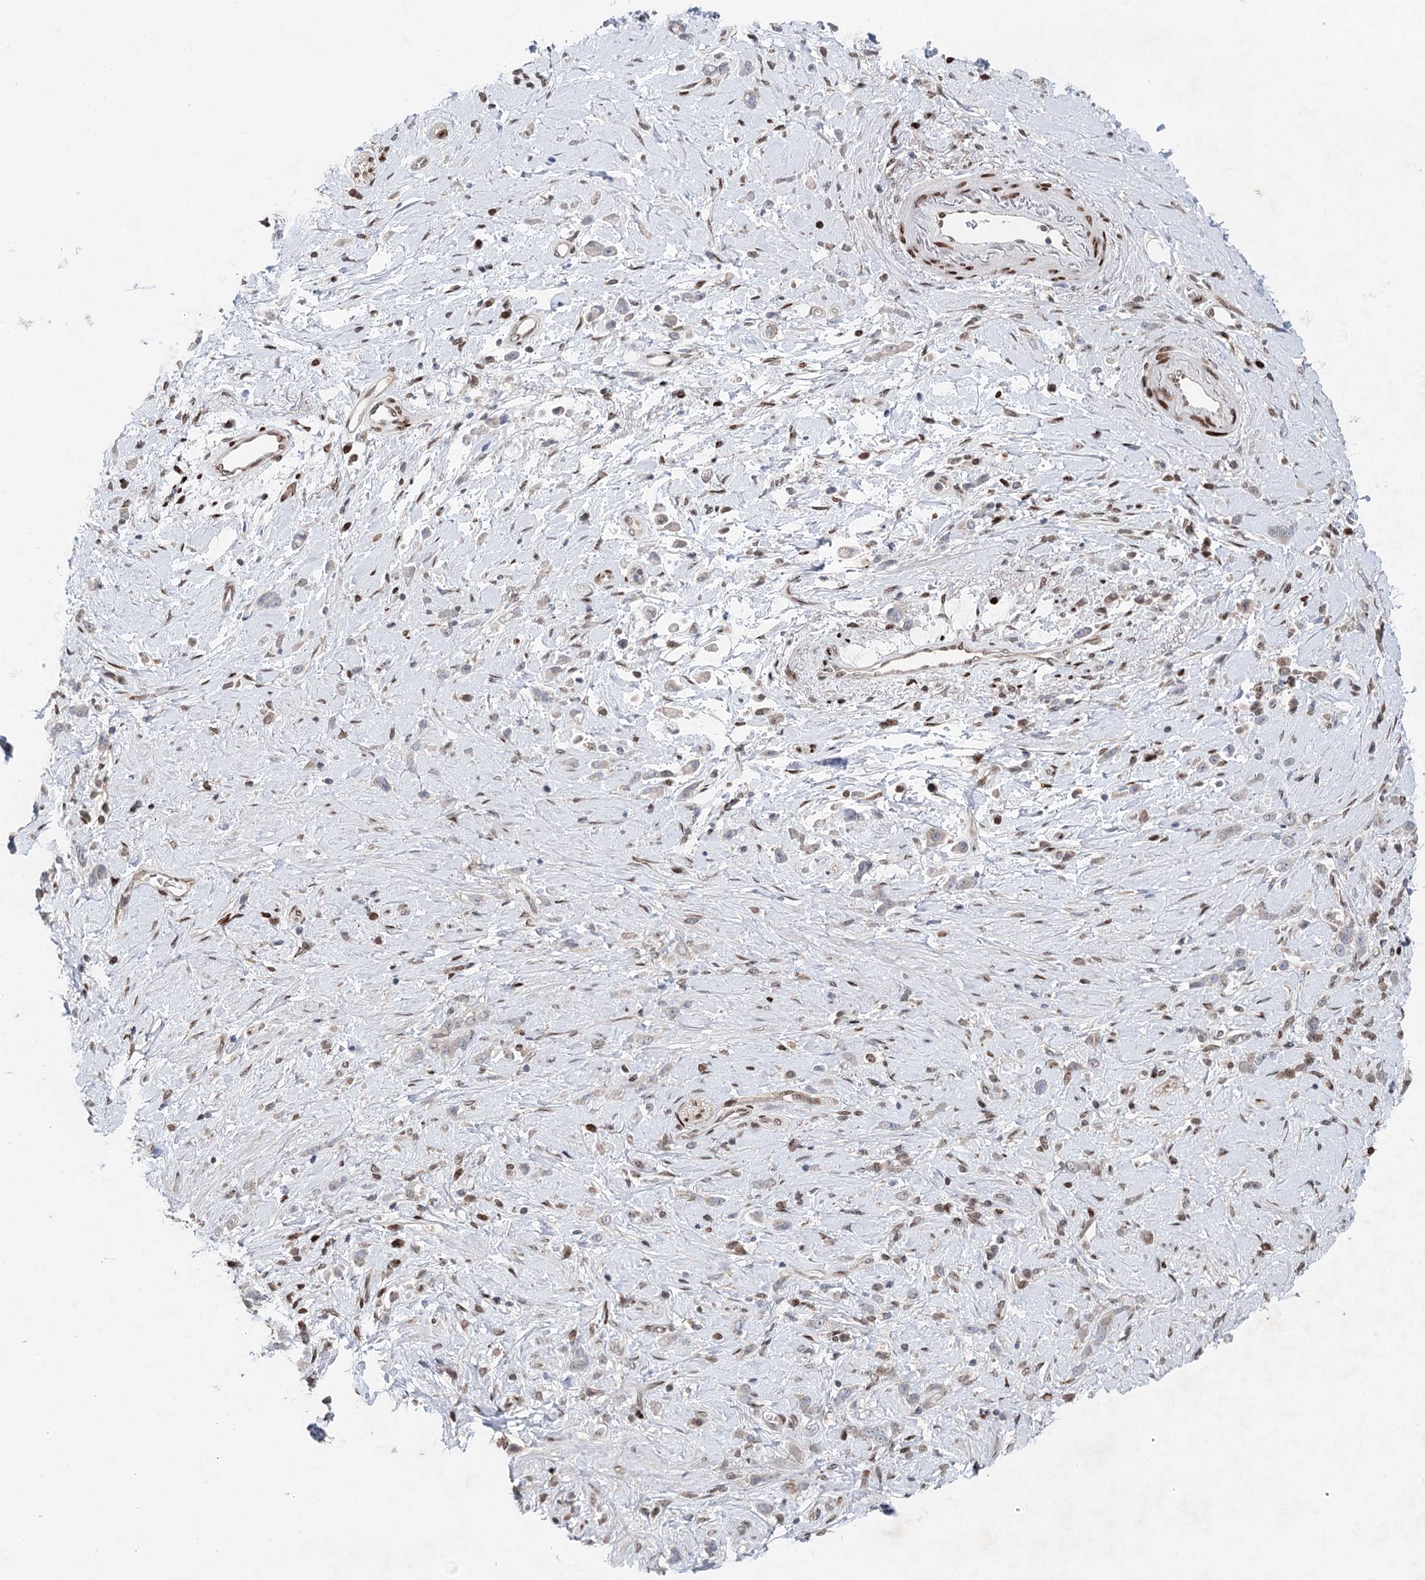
{"staining": {"intensity": "negative", "quantity": "none", "location": "none"}, "tissue": "stomach cancer", "cell_type": "Tumor cells", "image_type": "cancer", "snomed": [{"axis": "morphology", "description": "Adenocarcinoma, NOS"}, {"axis": "topography", "description": "Stomach"}], "caption": "Tumor cells are negative for brown protein staining in stomach adenocarcinoma.", "gene": "FRMD4A", "patient": {"sex": "female", "age": 60}}